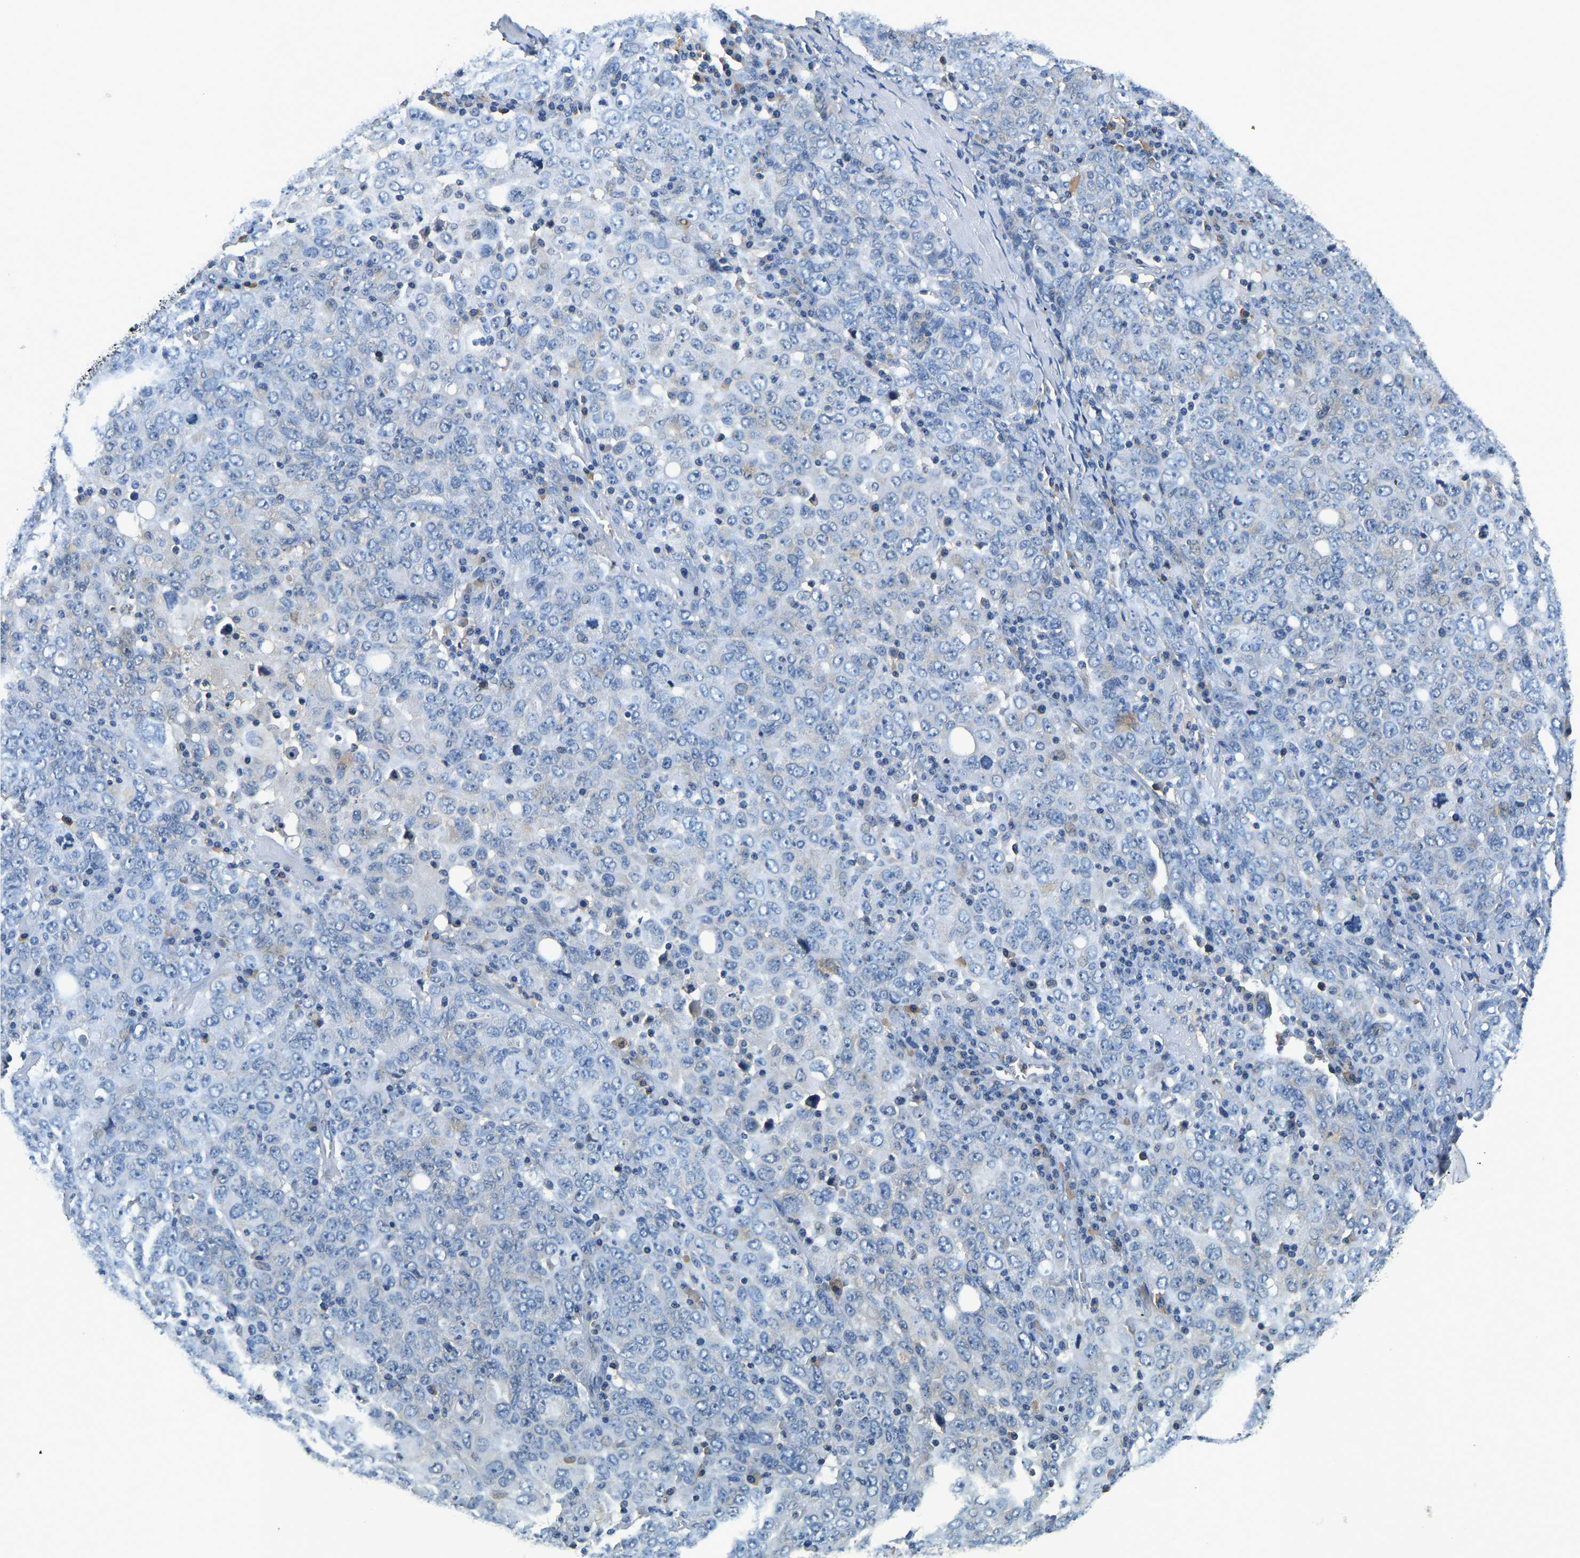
{"staining": {"intensity": "negative", "quantity": "none", "location": "none"}, "tissue": "ovarian cancer", "cell_type": "Tumor cells", "image_type": "cancer", "snomed": [{"axis": "morphology", "description": "Carcinoma, endometroid"}, {"axis": "topography", "description": "Ovary"}], "caption": "This is an immunohistochemistry image of human endometroid carcinoma (ovarian). There is no staining in tumor cells.", "gene": "RESF1", "patient": {"sex": "female", "age": 62}}